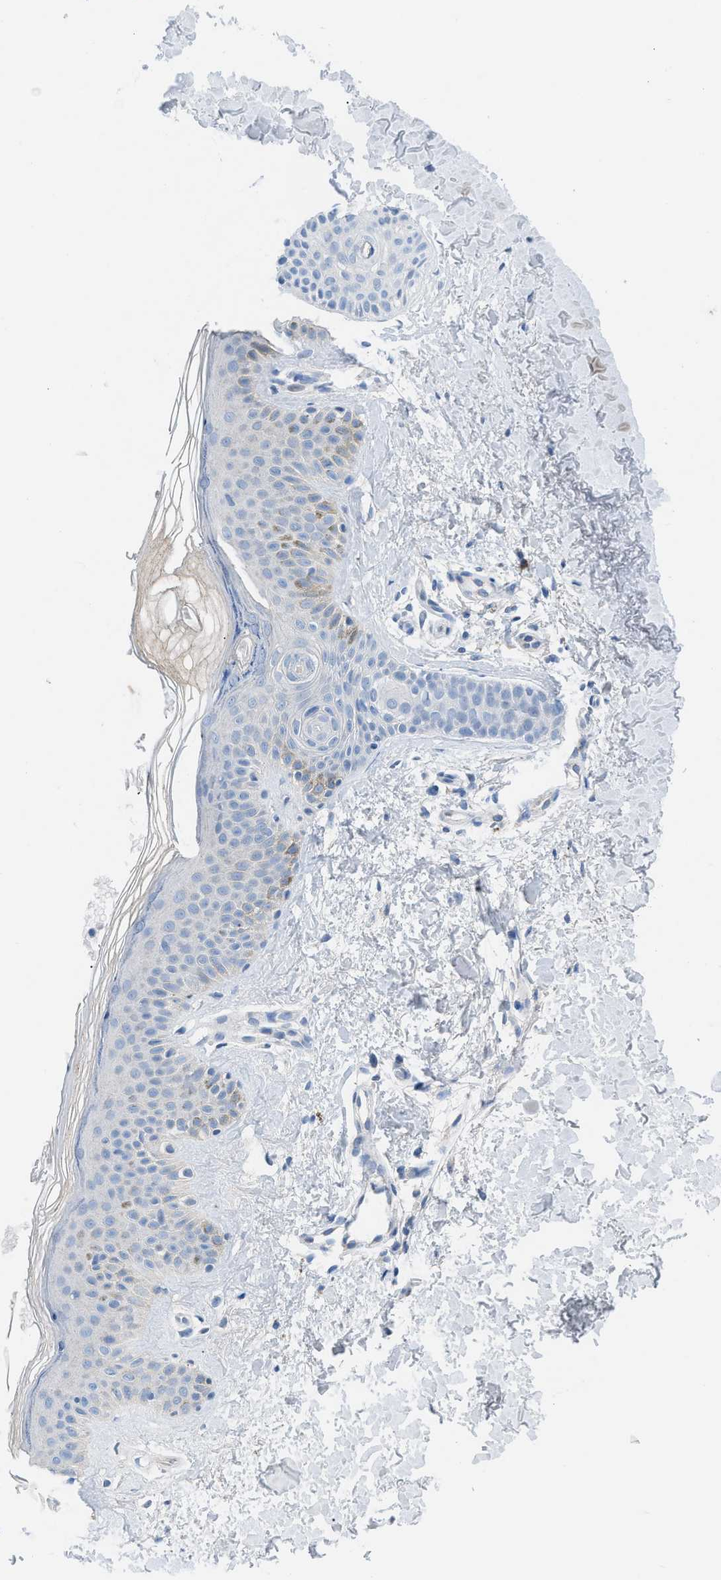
{"staining": {"intensity": "negative", "quantity": "none", "location": "none"}, "tissue": "skin", "cell_type": "Fibroblasts", "image_type": "normal", "snomed": [{"axis": "morphology", "description": "Normal tissue, NOS"}, {"axis": "topography", "description": "Skin"}], "caption": "Immunohistochemistry (IHC) photomicrograph of unremarkable skin: skin stained with DAB (3,3'-diaminobenzidine) exhibits no significant protein positivity in fibroblasts.", "gene": "HPX", "patient": {"sex": "male", "age": 67}}